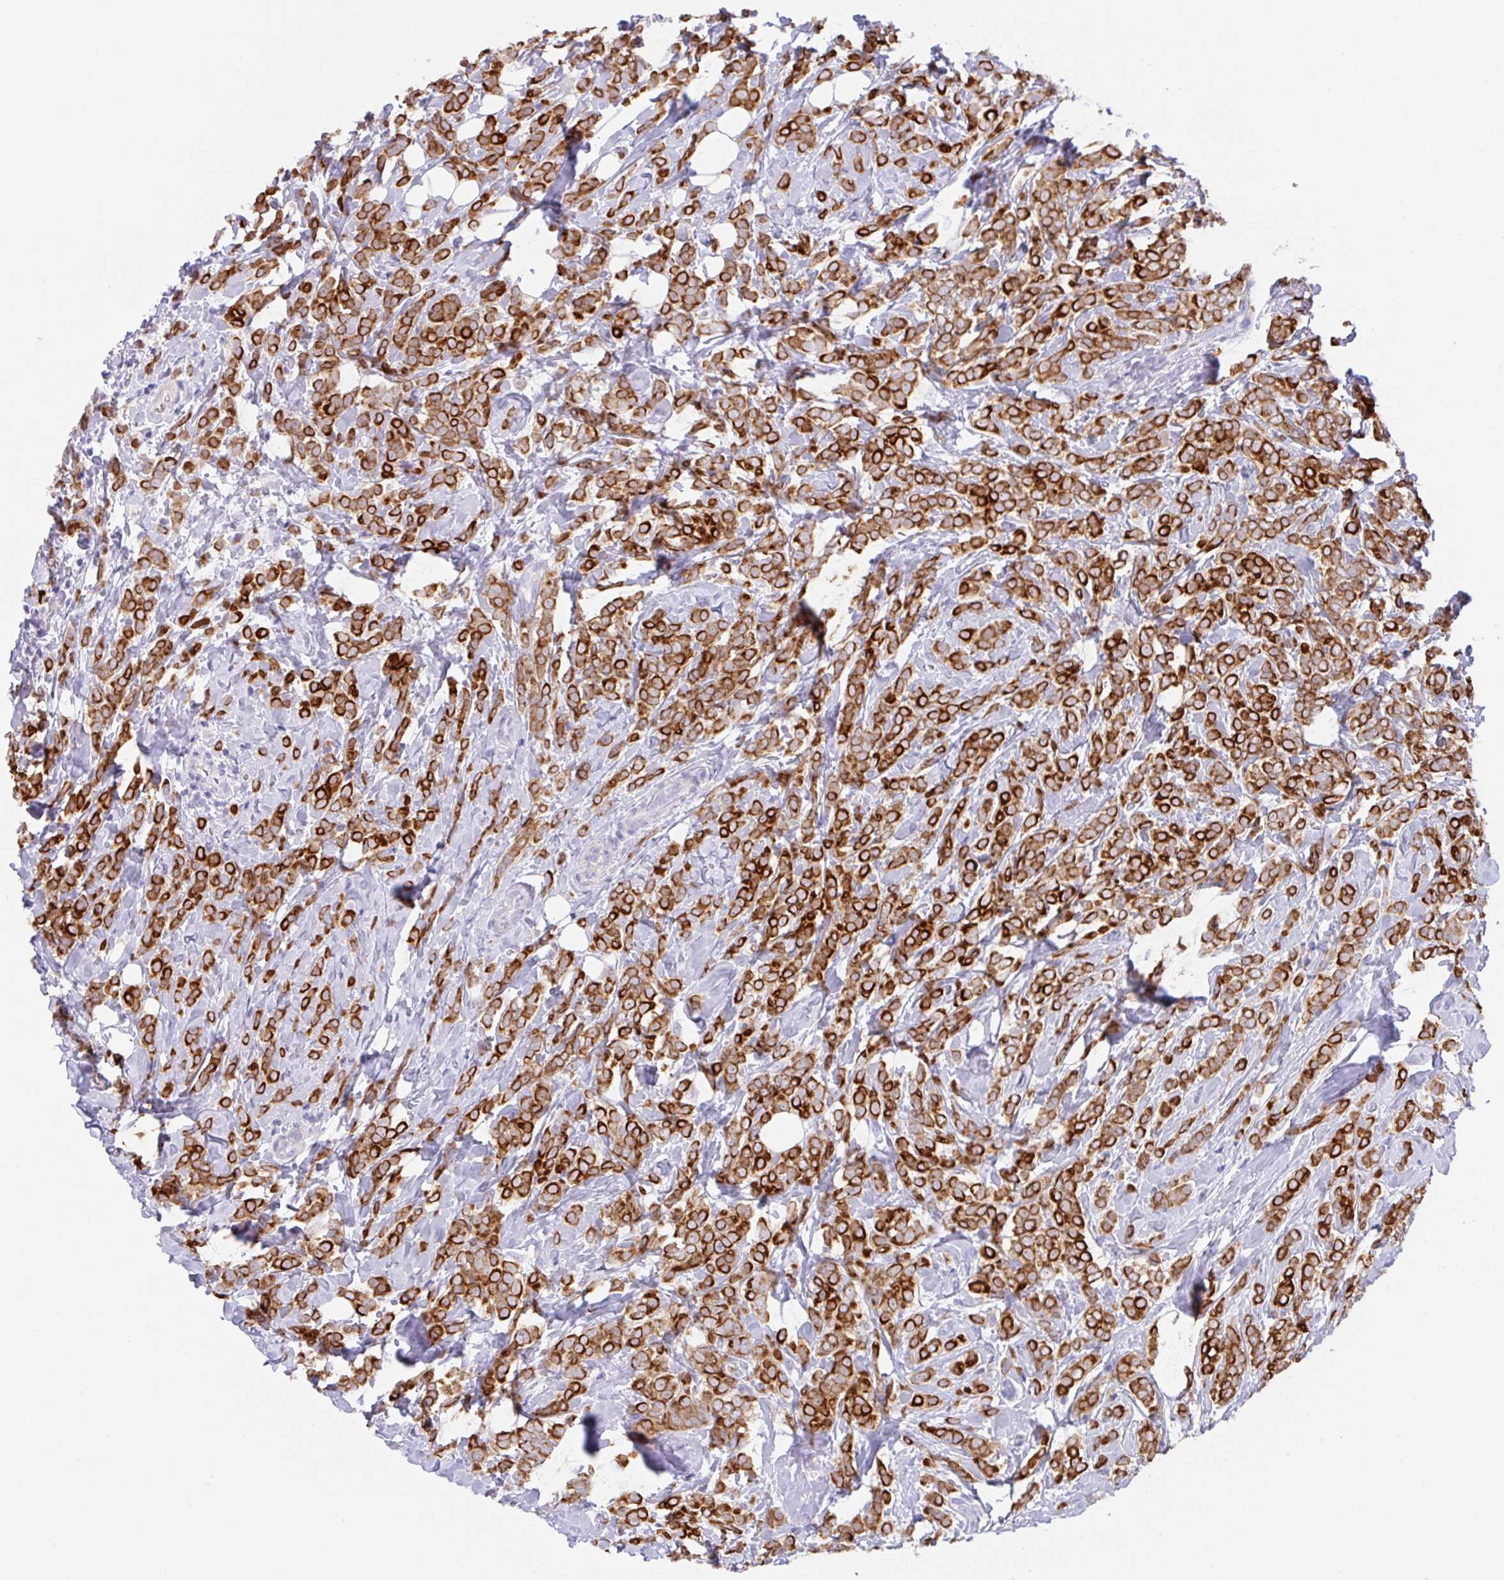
{"staining": {"intensity": "strong", "quantity": ">75%", "location": "cytoplasmic/membranous"}, "tissue": "breast cancer", "cell_type": "Tumor cells", "image_type": "cancer", "snomed": [{"axis": "morphology", "description": "Lobular carcinoma"}, {"axis": "topography", "description": "Breast"}], "caption": "Immunohistochemical staining of human breast cancer (lobular carcinoma) shows high levels of strong cytoplasmic/membranous expression in about >75% of tumor cells.", "gene": "TRAF4", "patient": {"sex": "female", "age": 49}}